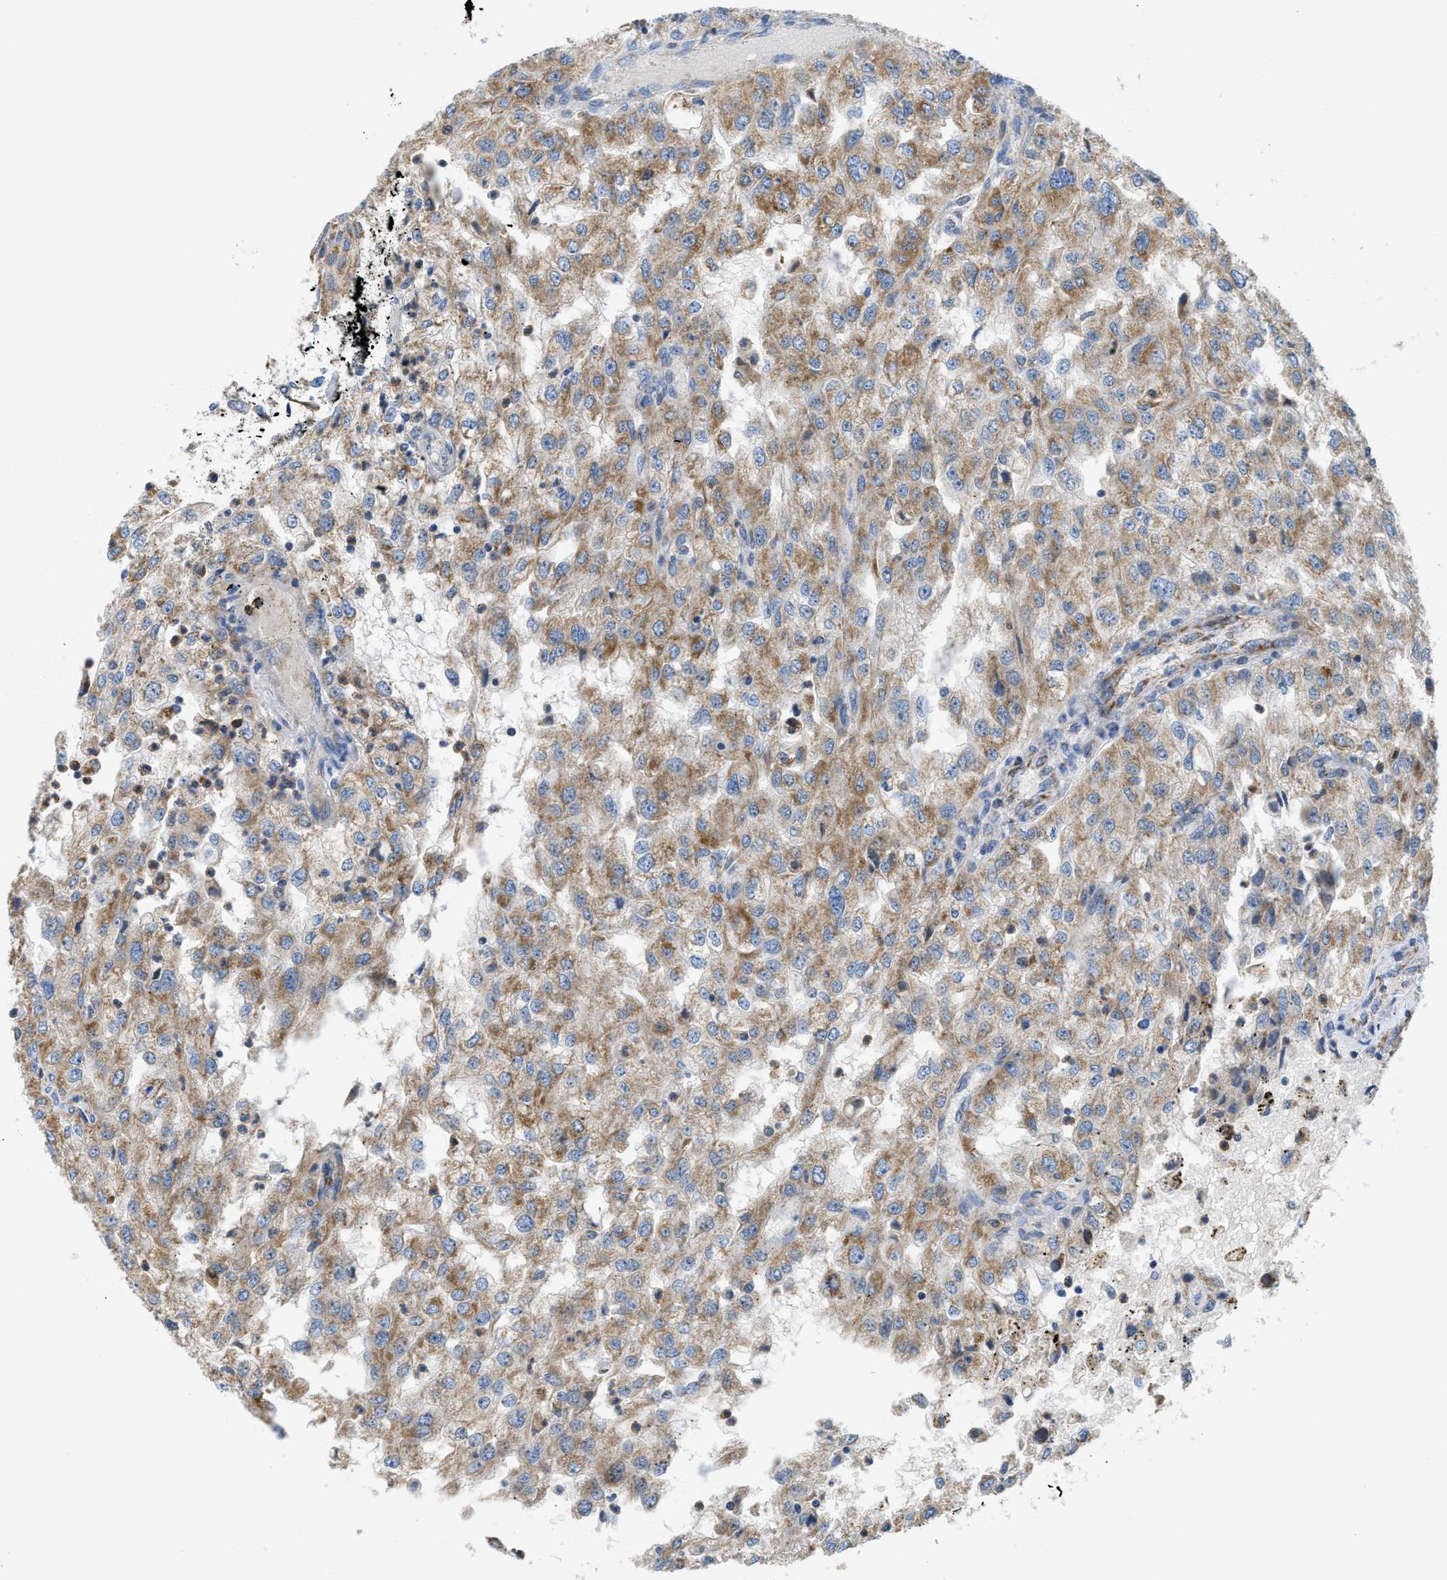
{"staining": {"intensity": "moderate", "quantity": ">75%", "location": "cytoplasmic/membranous"}, "tissue": "renal cancer", "cell_type": "Tumor cells", "image_type": "cancer", "snomed": [{"axis": "morphology", "description": "Adenocarcinoma, NOS"}, {"axis": "topography", "description": "Kidney"}], "caption": "Human renal cancer stained with a brown dye demonstrates moderate cytoplasmic/membranous positive staining in approximately >75% of tumor cells.", "gene": "SLC25A13", "patient": {"sex": "female", "age": 54}}